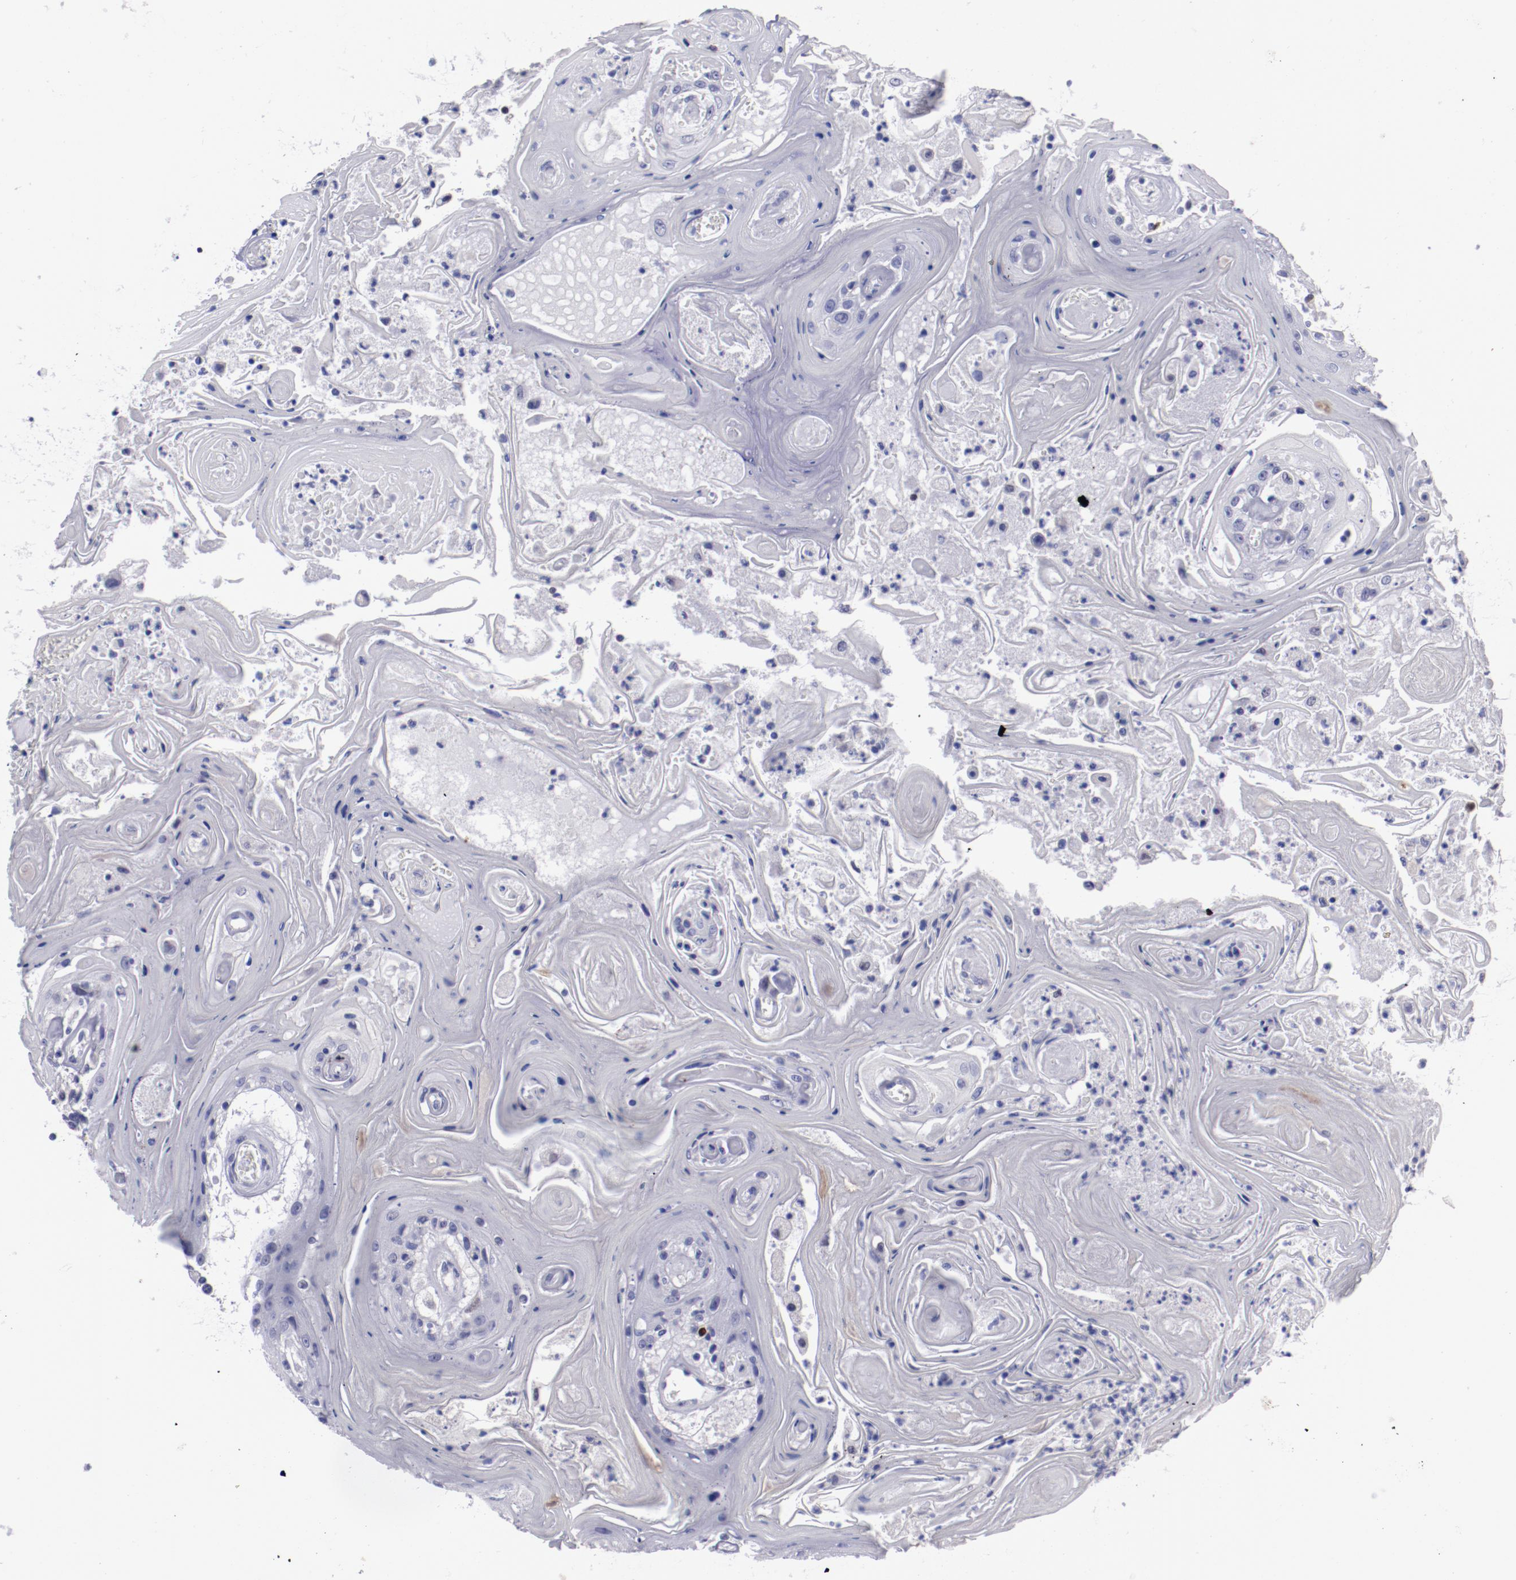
{"staining": {"intensity": "negative", "quantity": "none", "location": "none"}, "tissue": "head and neck cancer", "cell_type": "Tumor cells", "image_type": "cancer", "snomed": [{"axis": "morphology", "description": "Squamous cell carcinoma, NOS"}, {"axis": "topography", "description": "Oral tissue"}, {"axis": "topography", "description": "Head-Neck"}], "caption": "Tumor cells show no significant expression in head and neck cancer. (DAB (3,3'-diaminobenzidine) IHC with hematoxylin counter stain).", "gene": "IRF8", "patient": {"sex": "female", "age": 76}}